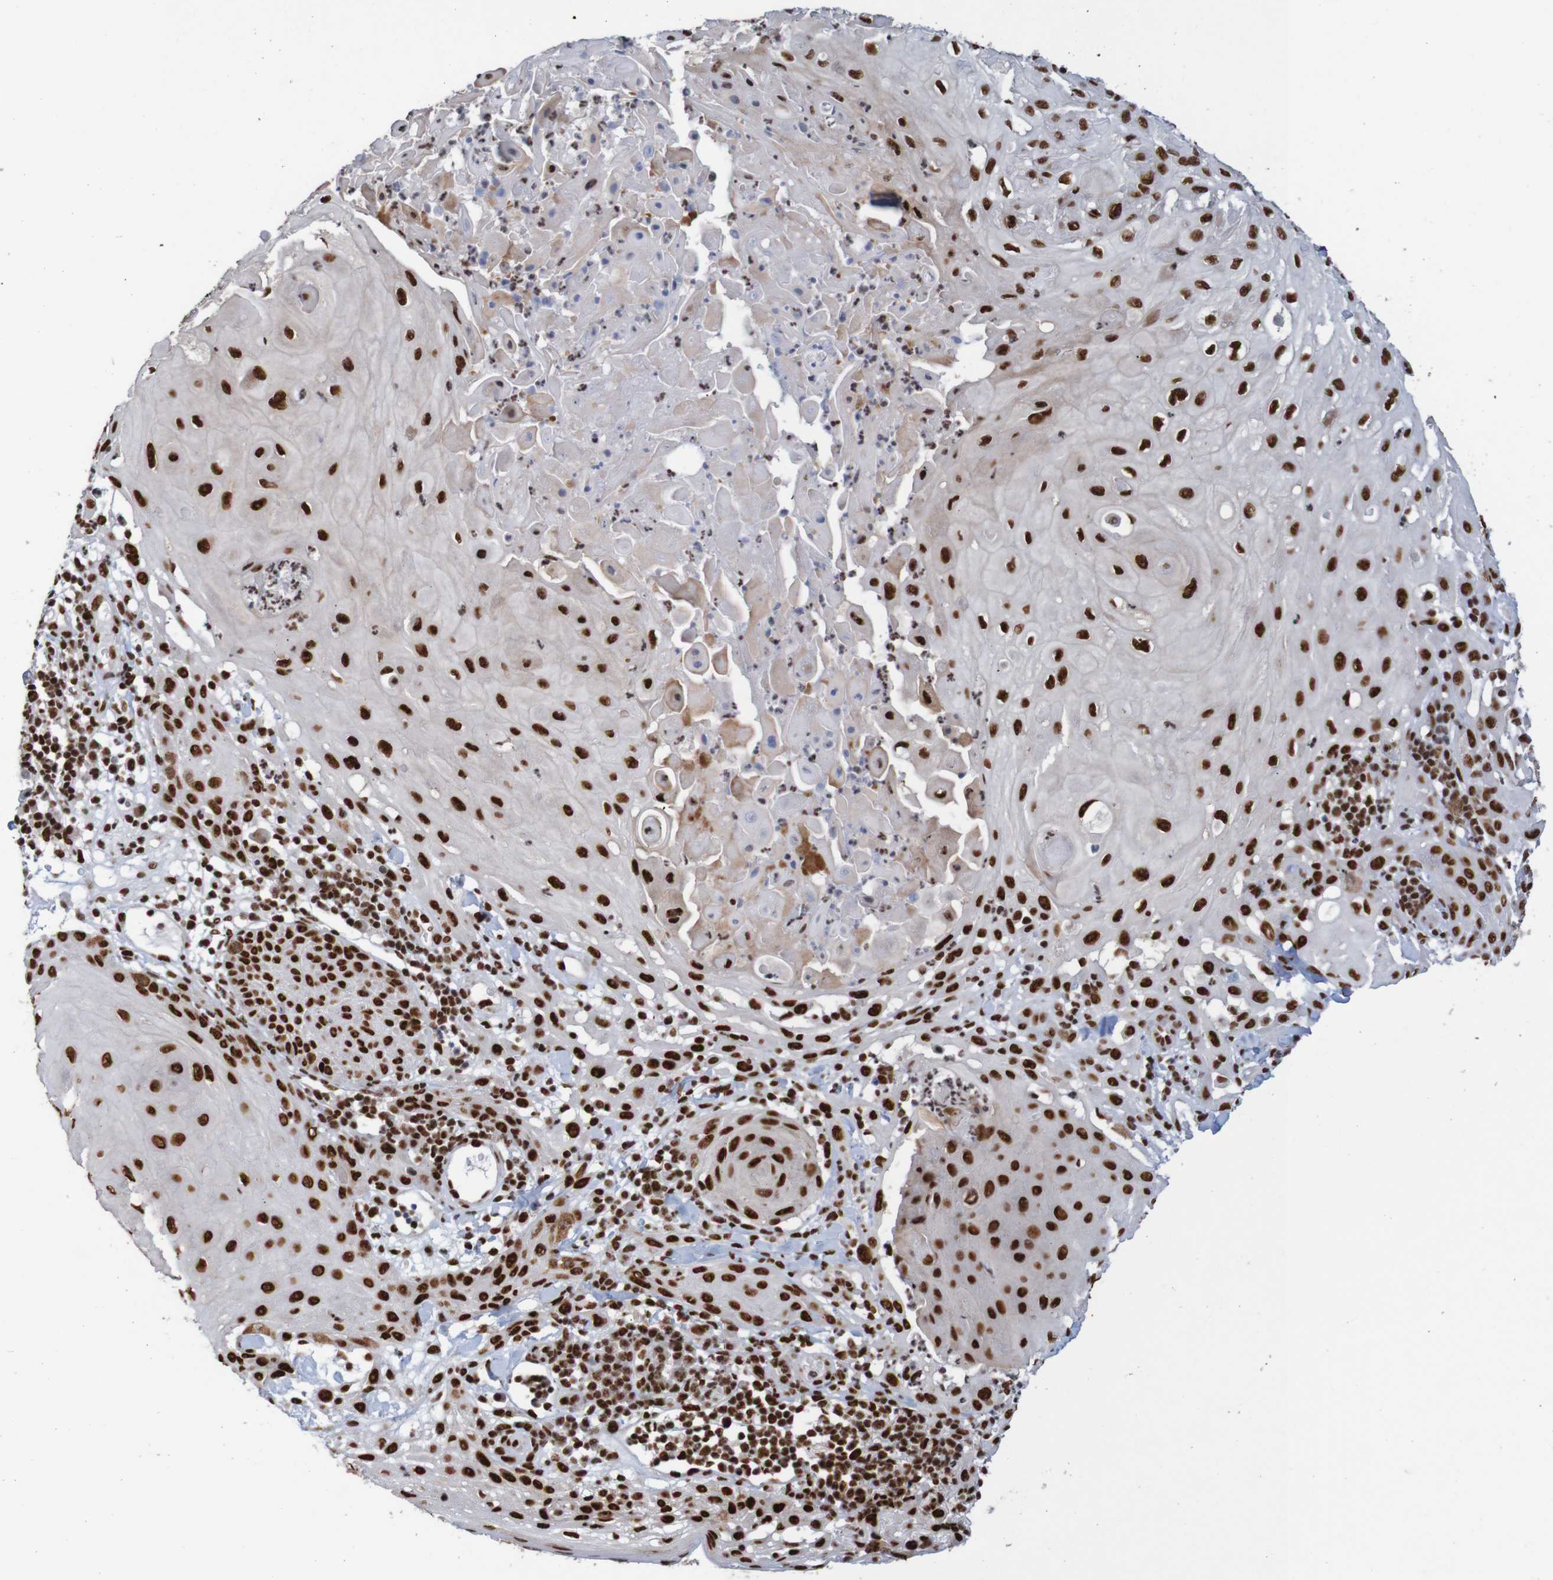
{"staining": {"intensity": "strong", "quantity": ">75%", "location": "nuclear"}, "tissue": "skin cancer", "cell_type": "Tumor cells", "image_type": "cancer", "snomed": [{"axis": "morphology", "description": "Squamous cell carcinoma, NOS"}, {"axis": "topography", "description": "Skin"}], "caption": "Strong nuclear positivity for a protein is present in approximately >75% of tumor cells of skin squamous cell carcinoma using immunohistochemistry.", "gene": "THRAP3", "patient": {"sex": "male", "age": 24}}